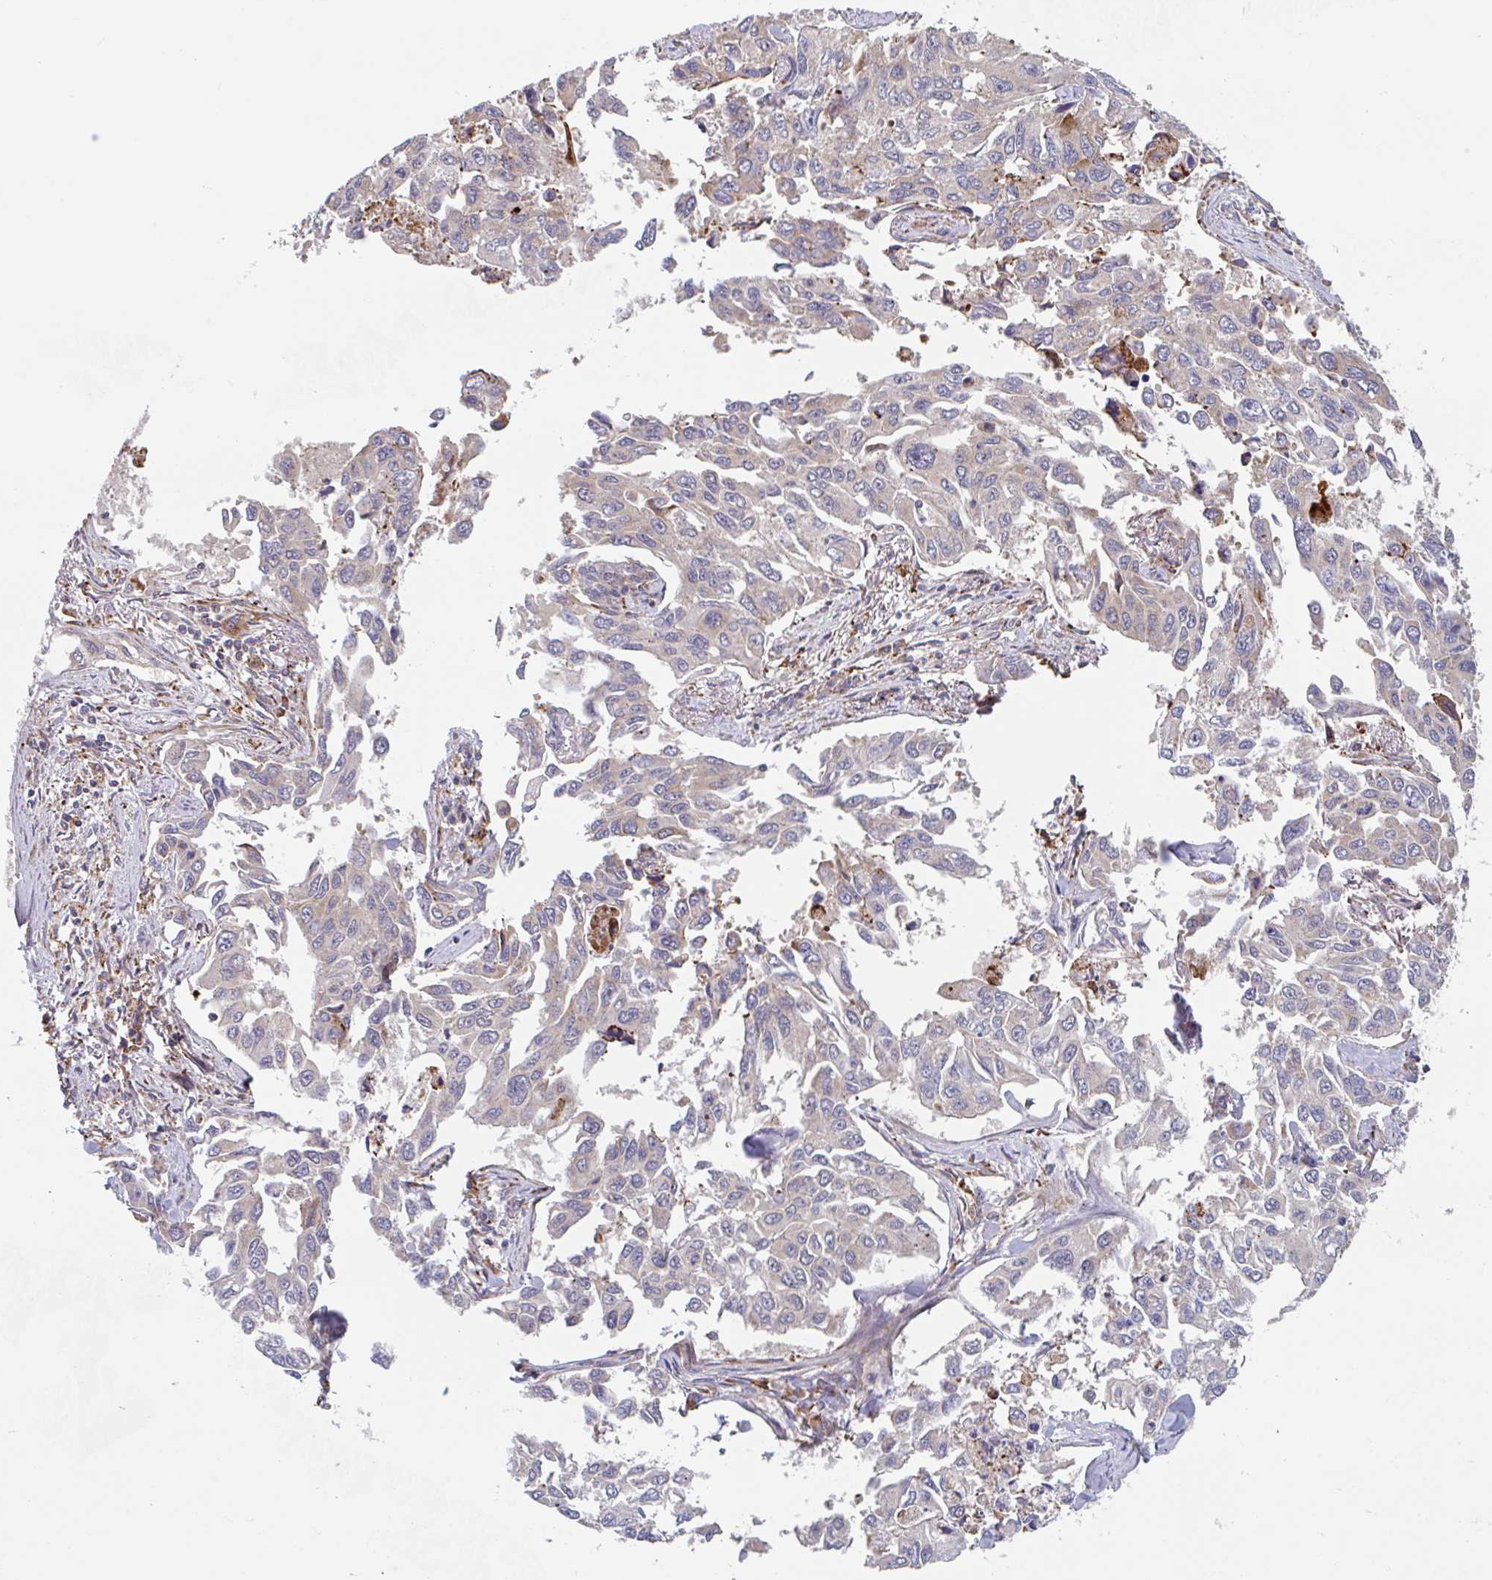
{"staining": {"intensity": "negative", "quantity": "none", "location": "none"}, "tissue": "lung cancer", "cell_type": "Tumor cells", "image_type": "cancer", "snomed": [{"axis": "morphology", "description": "Adenocarcinoma, NOS"}, {"axis": "topography", "description": "Lung"}], "caption": "The immunohistochemistry (IHC) image has no significant positivity in tumor cells of lung adenocarcinoma tissue.", "gene": "NUB1", "patient": {"sex": "male", "age": 64}}